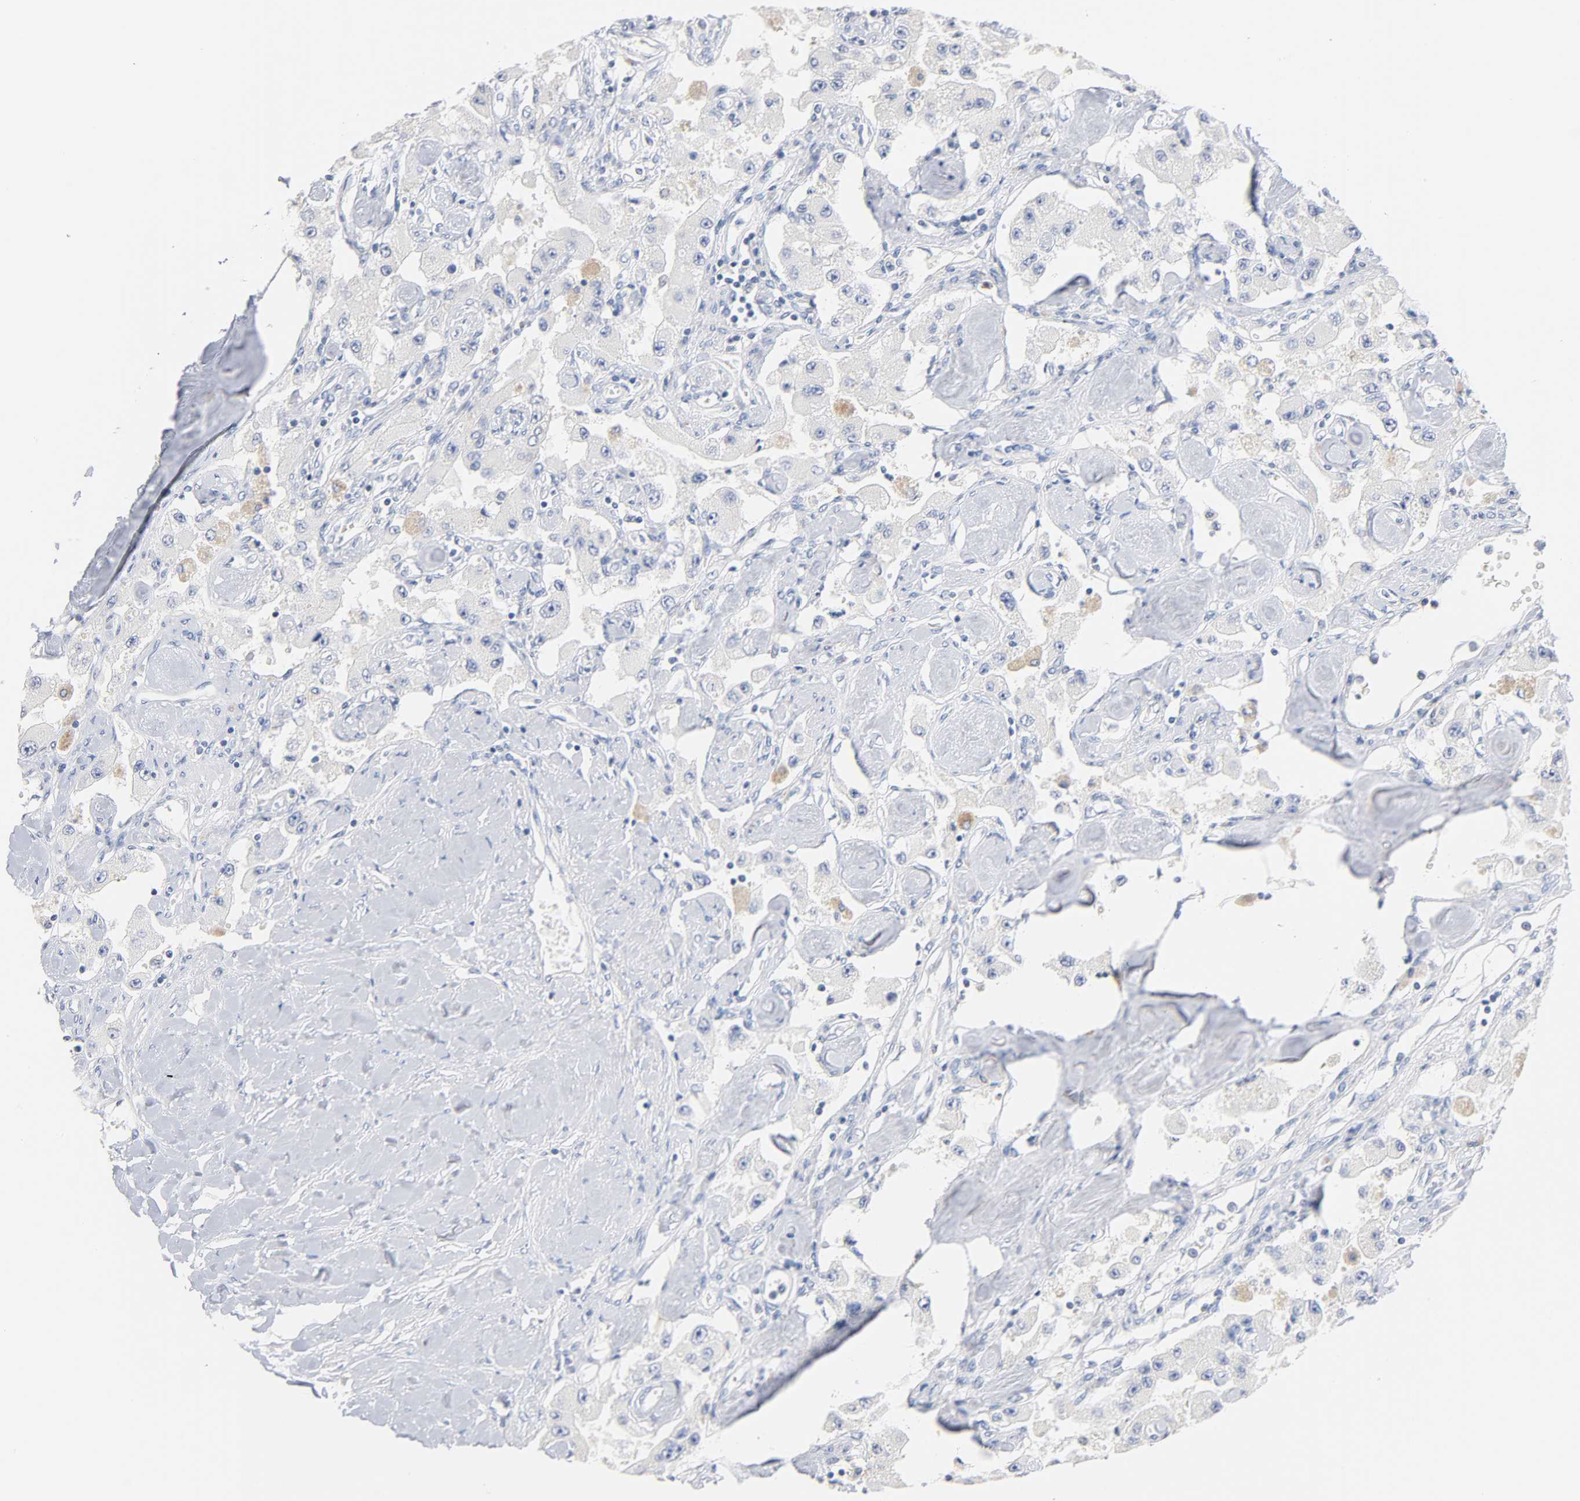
{"staining": {"intensity": "negative", "quantity": "none", "location": "none"}, "tissue": "carcinoid", "cell_type": "Tumor cells", "image_type": "cancer", "snomed": [{"axis": "morphology", "description": "Carcinoid, malignant, NOS"}, {"axis": "topography", "description": "Pancreas"}], "caption": "IHC photomicrograph of neoplastic tissue: carcinoid stained with DAB reveals no significant protein positivity in tumor cells.", "gene": "MALT1", "patient": {"sex": "male", "age": 41}}